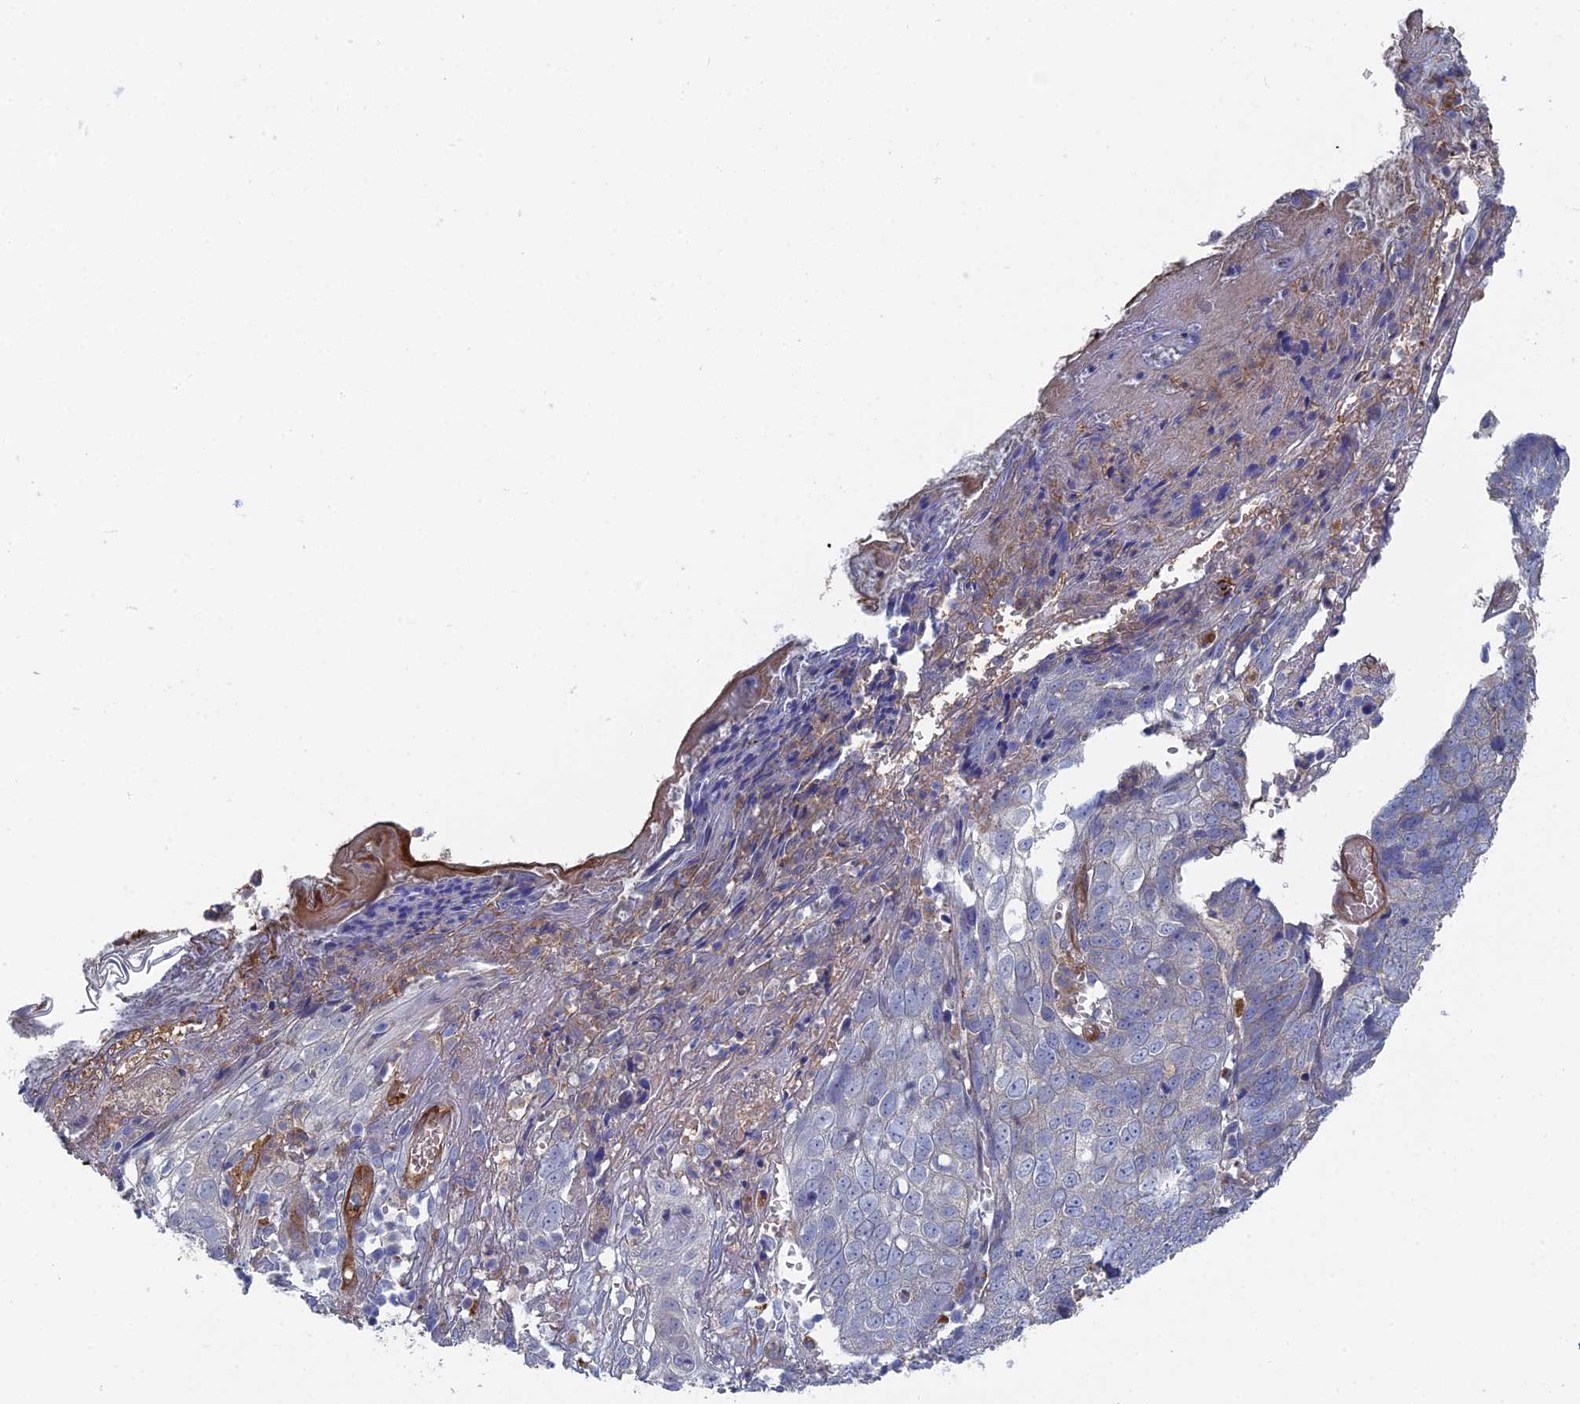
{"staining": {"intensity": "negative", "quantity": "none", "location": "none"}, "tissue": "skin cancer", "cell_type": "Tumor cells", "image_type": "cancer", "snomed": [{"axis": "morphology", "description": "Squamous cell carcinoma, NOS"}, {"axis": "topography", "description": "Skin"}], "caption": "IHC of squamous cell carcinoma (skin) demonstrates no expression in tumor cells.", "gene": "ARAP3", "patient": {"sex": "male", "age": 71}}